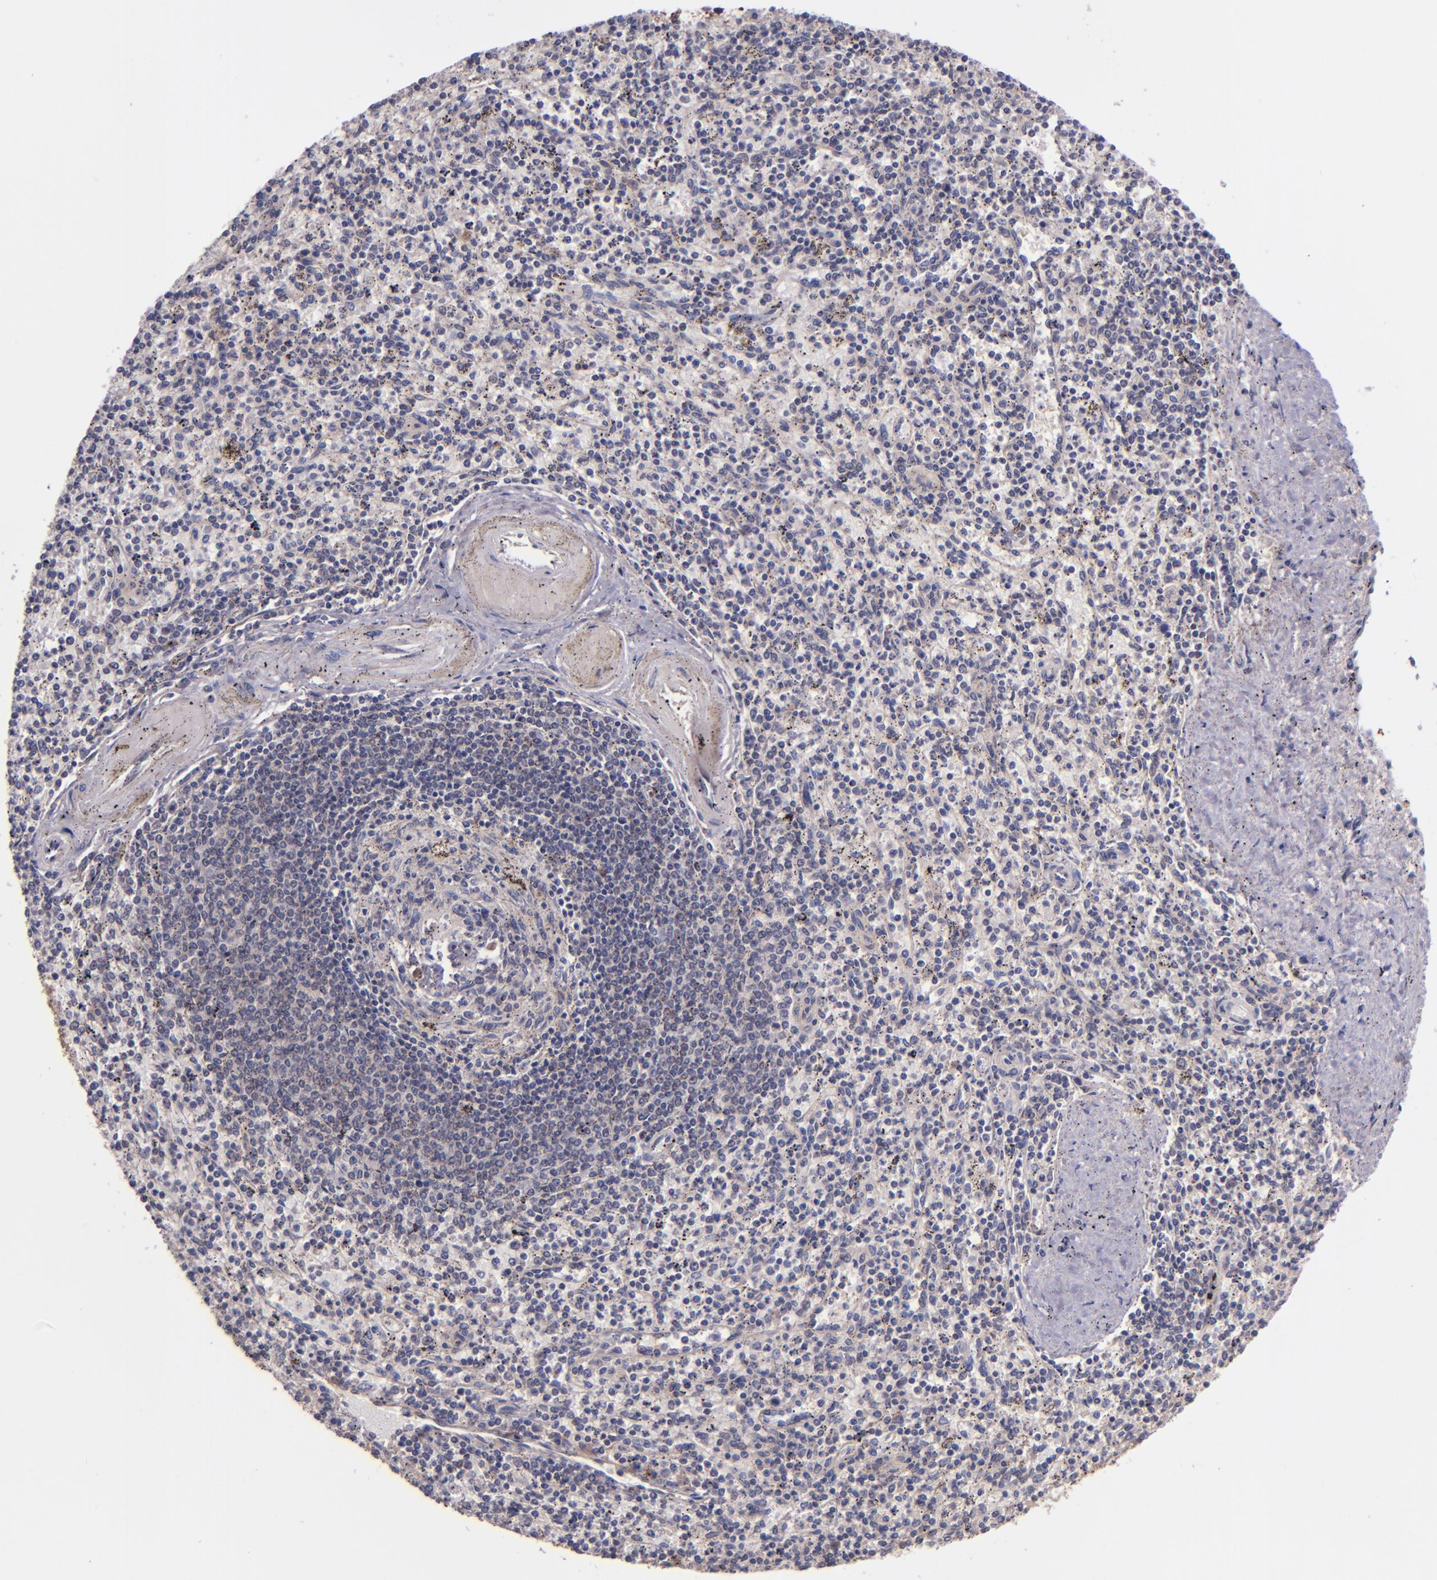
{"staining": {"intensity": "weak", "quantity": "<25%", "location": "cytoplasmic/membranous"}, "tissue": "spleen", "cell_type": "Cells in red pulp", "image_type": "normal", "snomed": [{"axis": "morphology", "description": "Normal tissue, NOS"}, {"axis": "topography", "description": "Spleen"}], "caption": "This is a image of IHC staining of normal spleen, which shows no expression in cells in red pulp.", "gene": "SHC1", "patient": {"sex": "male", "age": 72}}